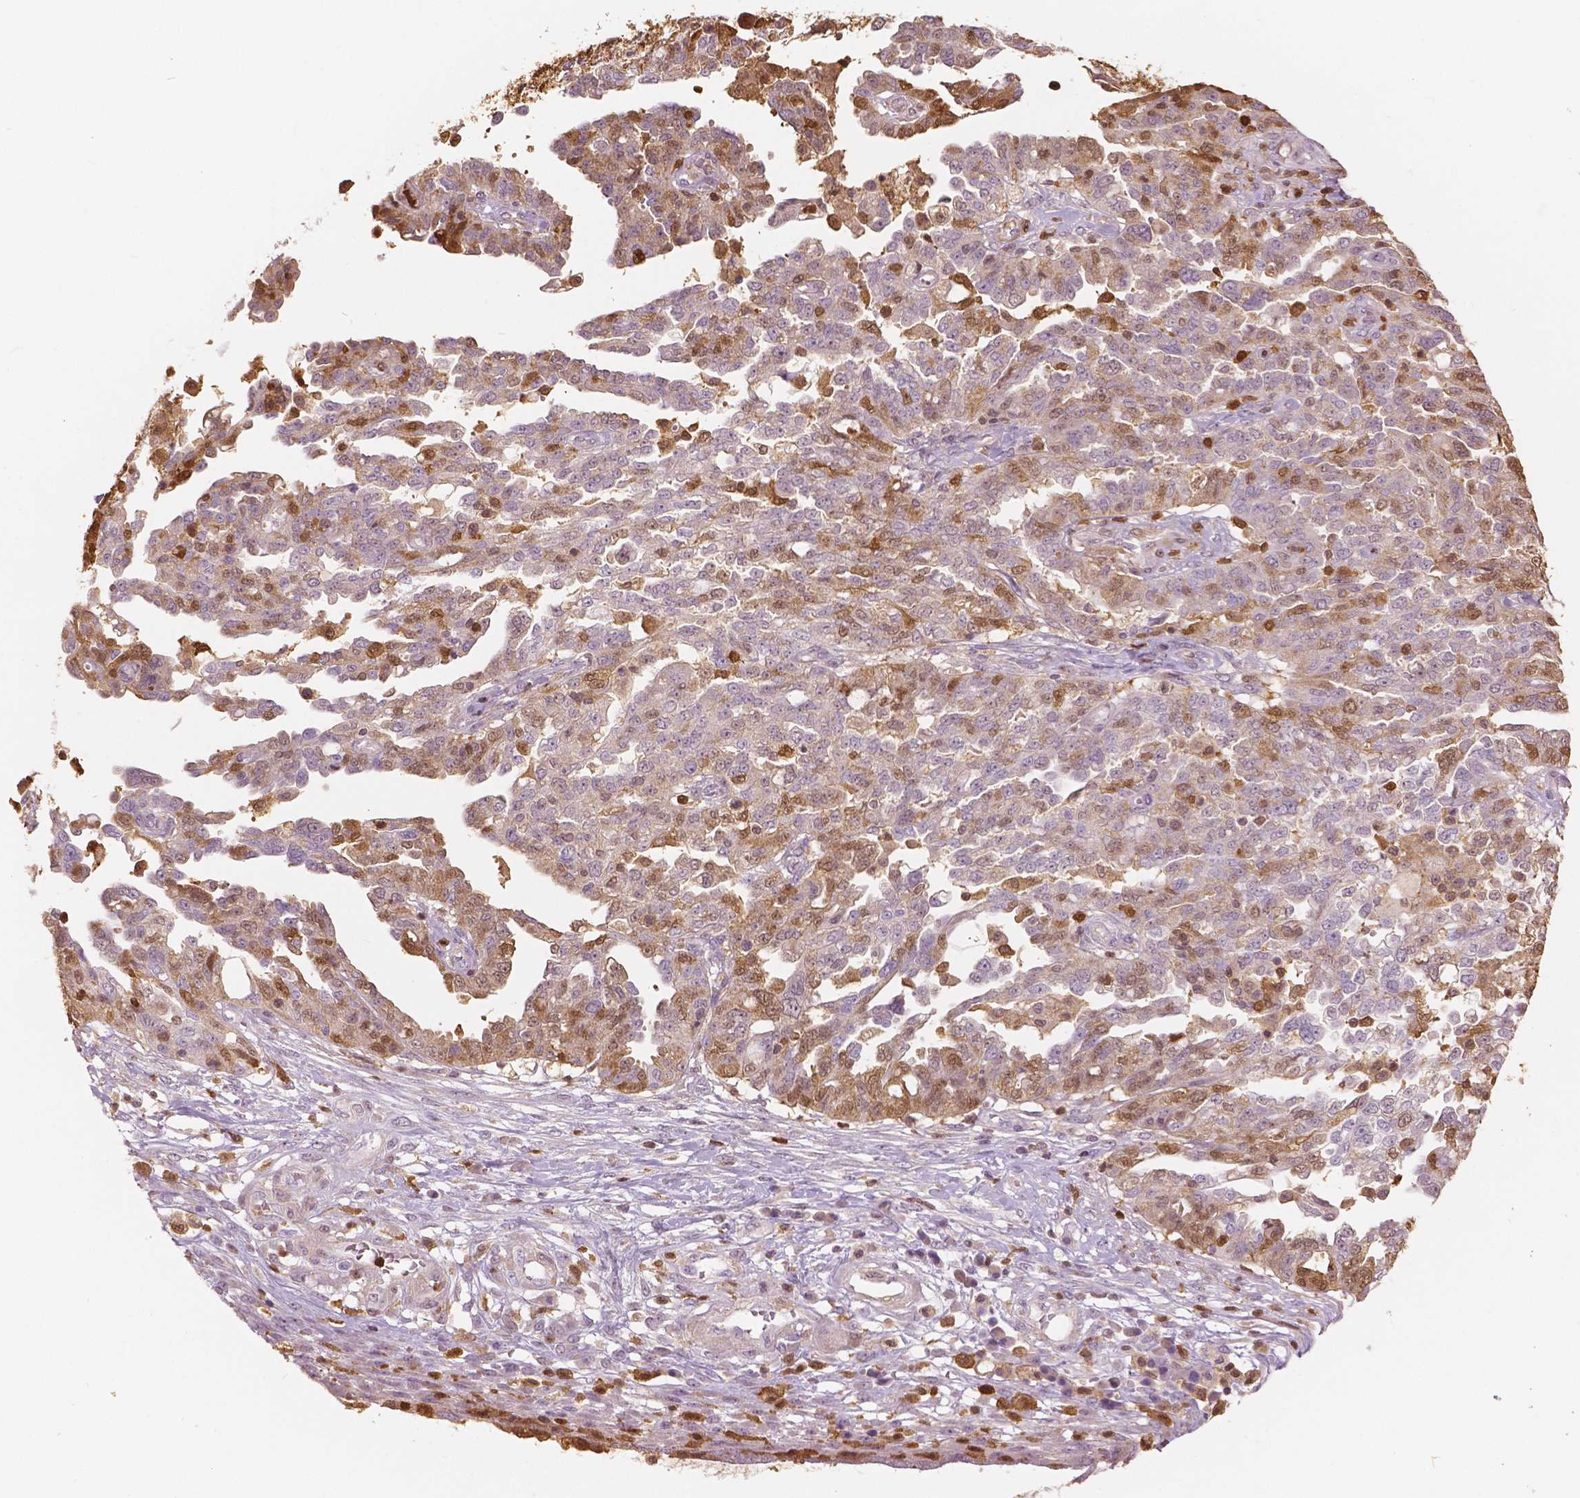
{"staining": {"intensity": "moderate", "quantity": "<25%", "location": "cytoplasmic/membranous,nuclear"}, "tissue": "ovarian cancer", "cell_type": "Tumor cells", "image_type": "cancer", "snomed": [{"axis": "morphology", "description": "Cystadenocarcinoma, serous, NOS"}, {"axis": "topography", "description": "Ovary"}], "caption": "A brown stain shows moderate cytoplasmic/membranous and nuclear expression of a protein in human ovarian cancer tumor cells.", "gene": "S100A4", "patient": {"sex": "female", "age": 67}}